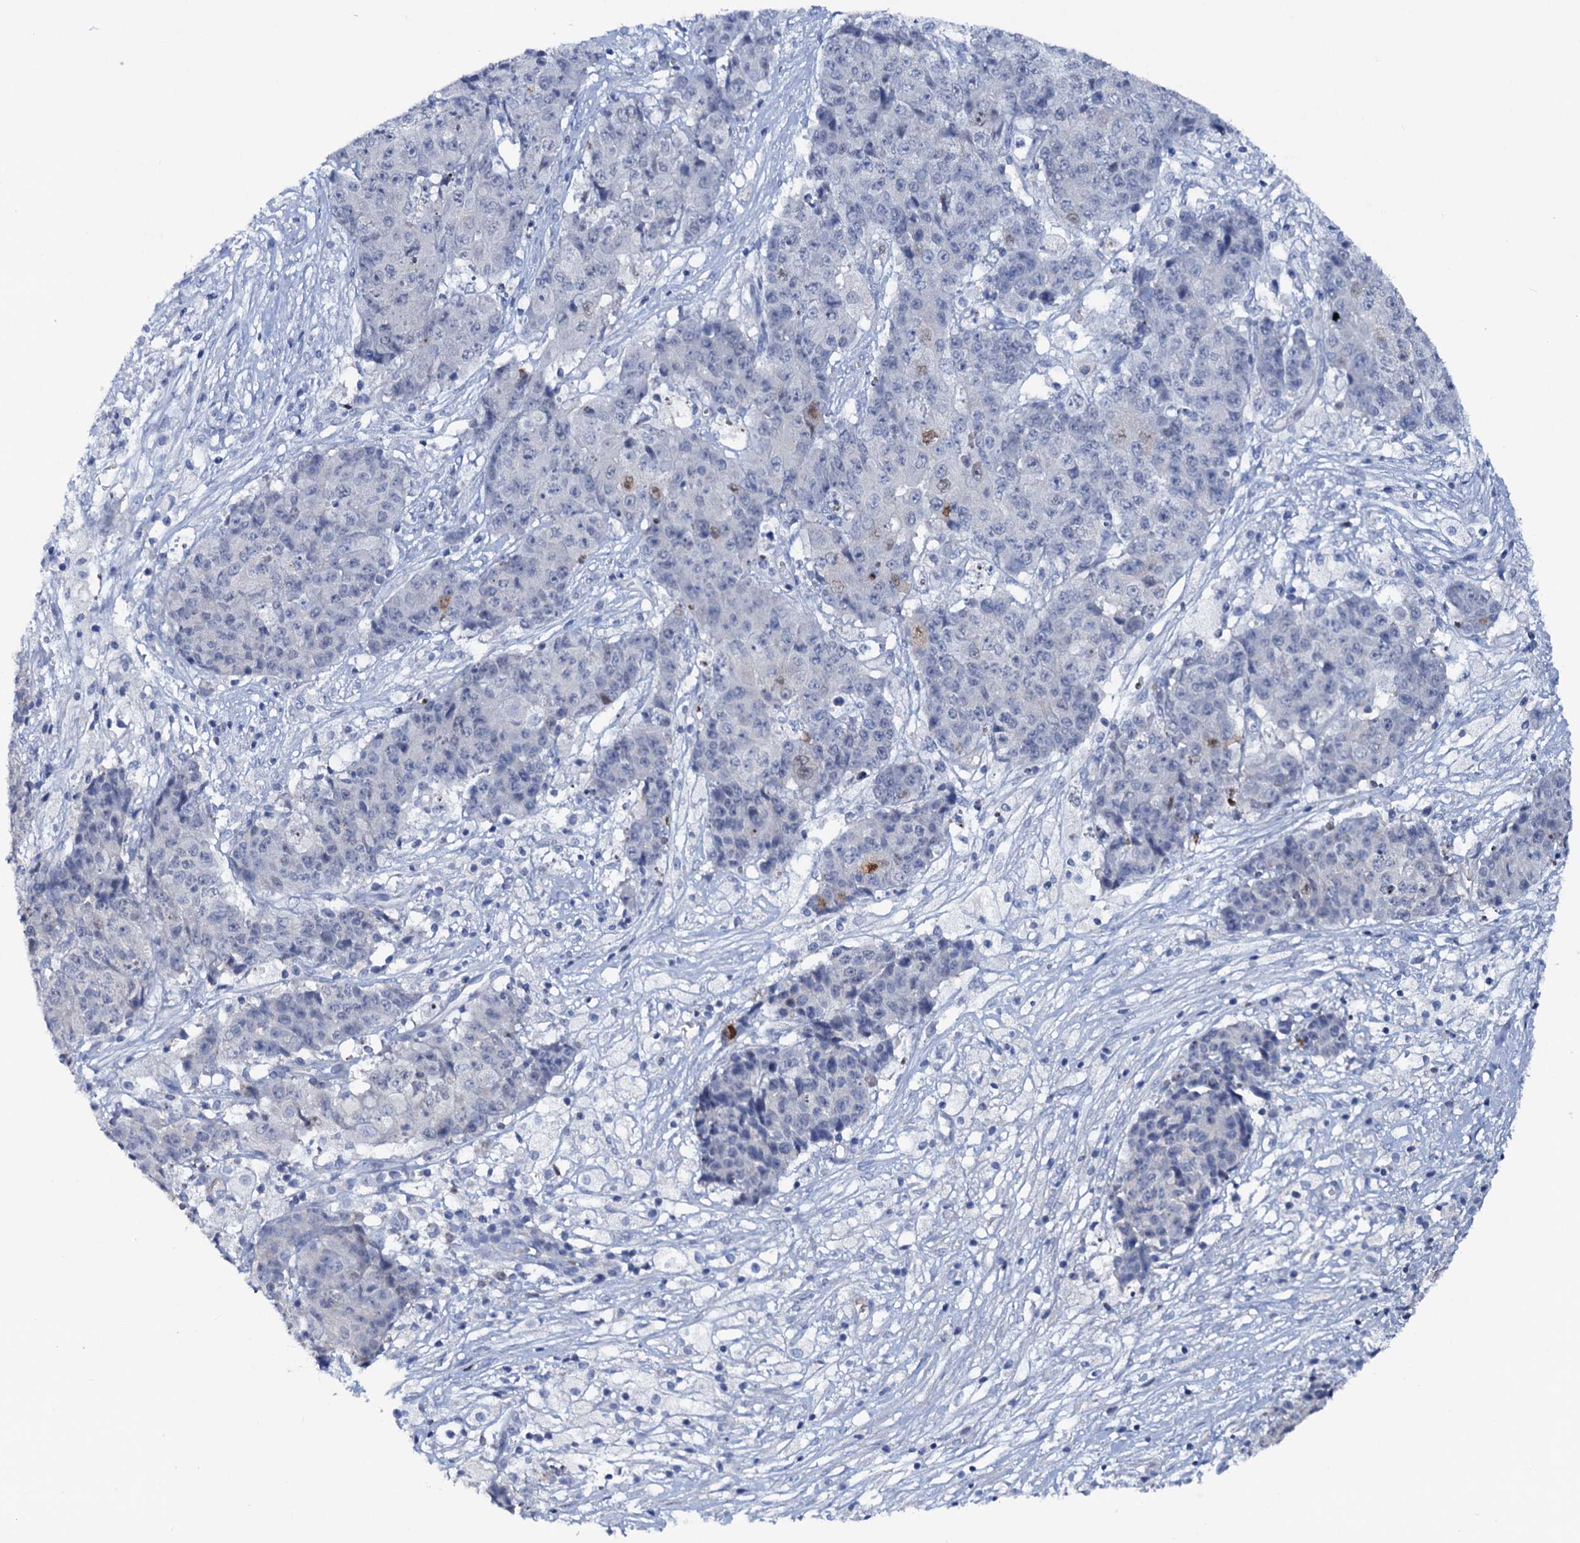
{"staining": {"intensity": "negative", "quantity": "none", "location": "none"}, "tissue": "ovarian cancer", "cell_type": "Tumor cells", "image_type": "cancer", "snomed": [{"axis": "morphology", "description": "Carcinoma, endometroid"}, {"axis": "topography", "description": "Ovary"}], "caption": "IHC photomicrograph of neoplastic tissue: ovarian endometroid carcinoma stained with DAB displays no significant protein positivity in tumor cells.", "gene": "FAM111B", "patient": {"sex": "female", "age": 42}}